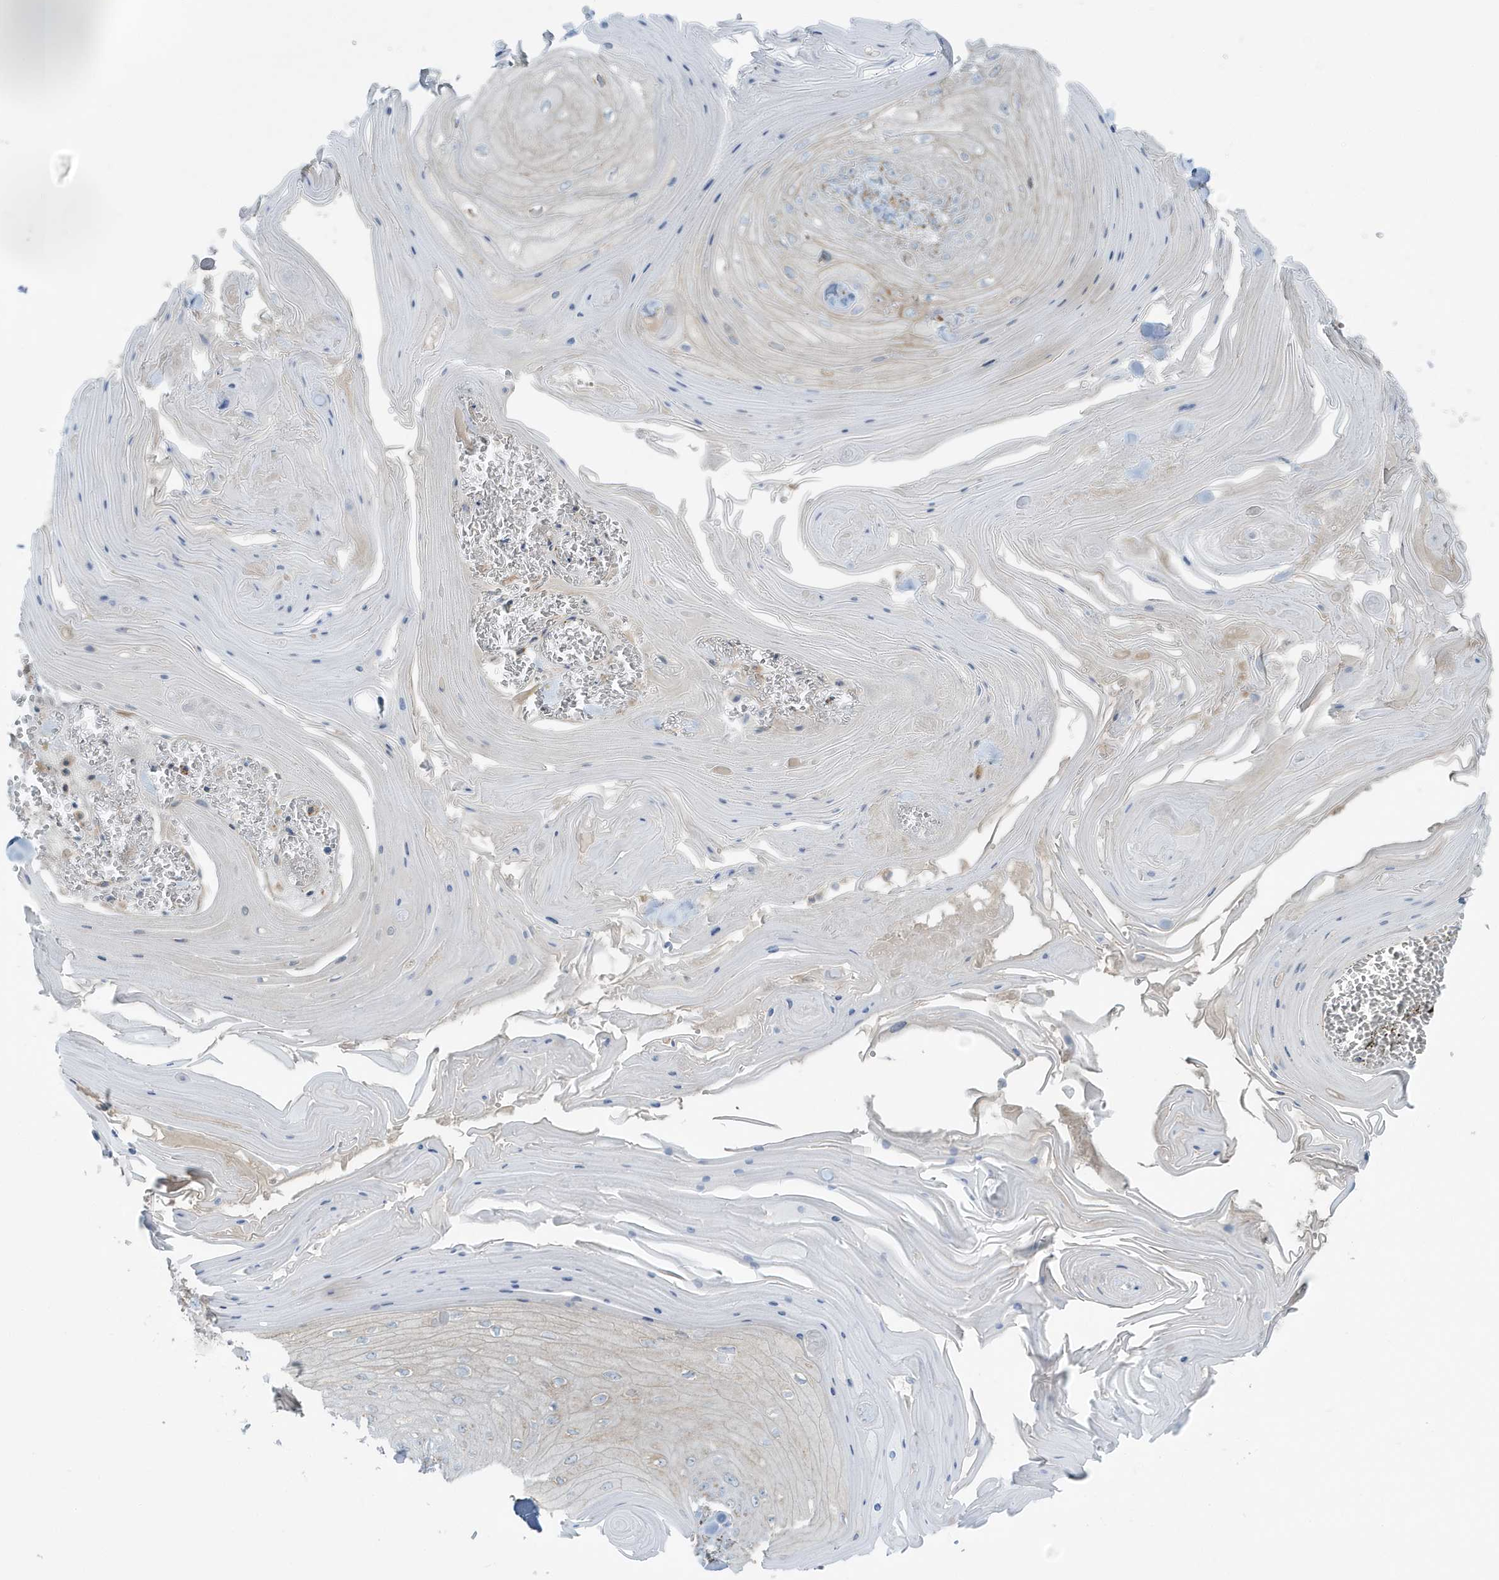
{"staining": {"intensity": "negative", "quantity": "none", "location": "none"}, "tissue": "skin cancer", "cell_type": "Tumor cells", "image_type": "cancer", "snomed": [{"axis": "morphology", "description": "Squamous cell carcinoma, NOS"}, {"axis": "topography", "description": "Skin"}], "caption": "A histopathology image of skin cancer (squamous cell carcinoma) stained for a protein demonstrates no brown staining in tumor cells. Nuclei are stained in blue.", "gene": "RAB11FIP3", "patient": {"sex": "male", "age": 74}}